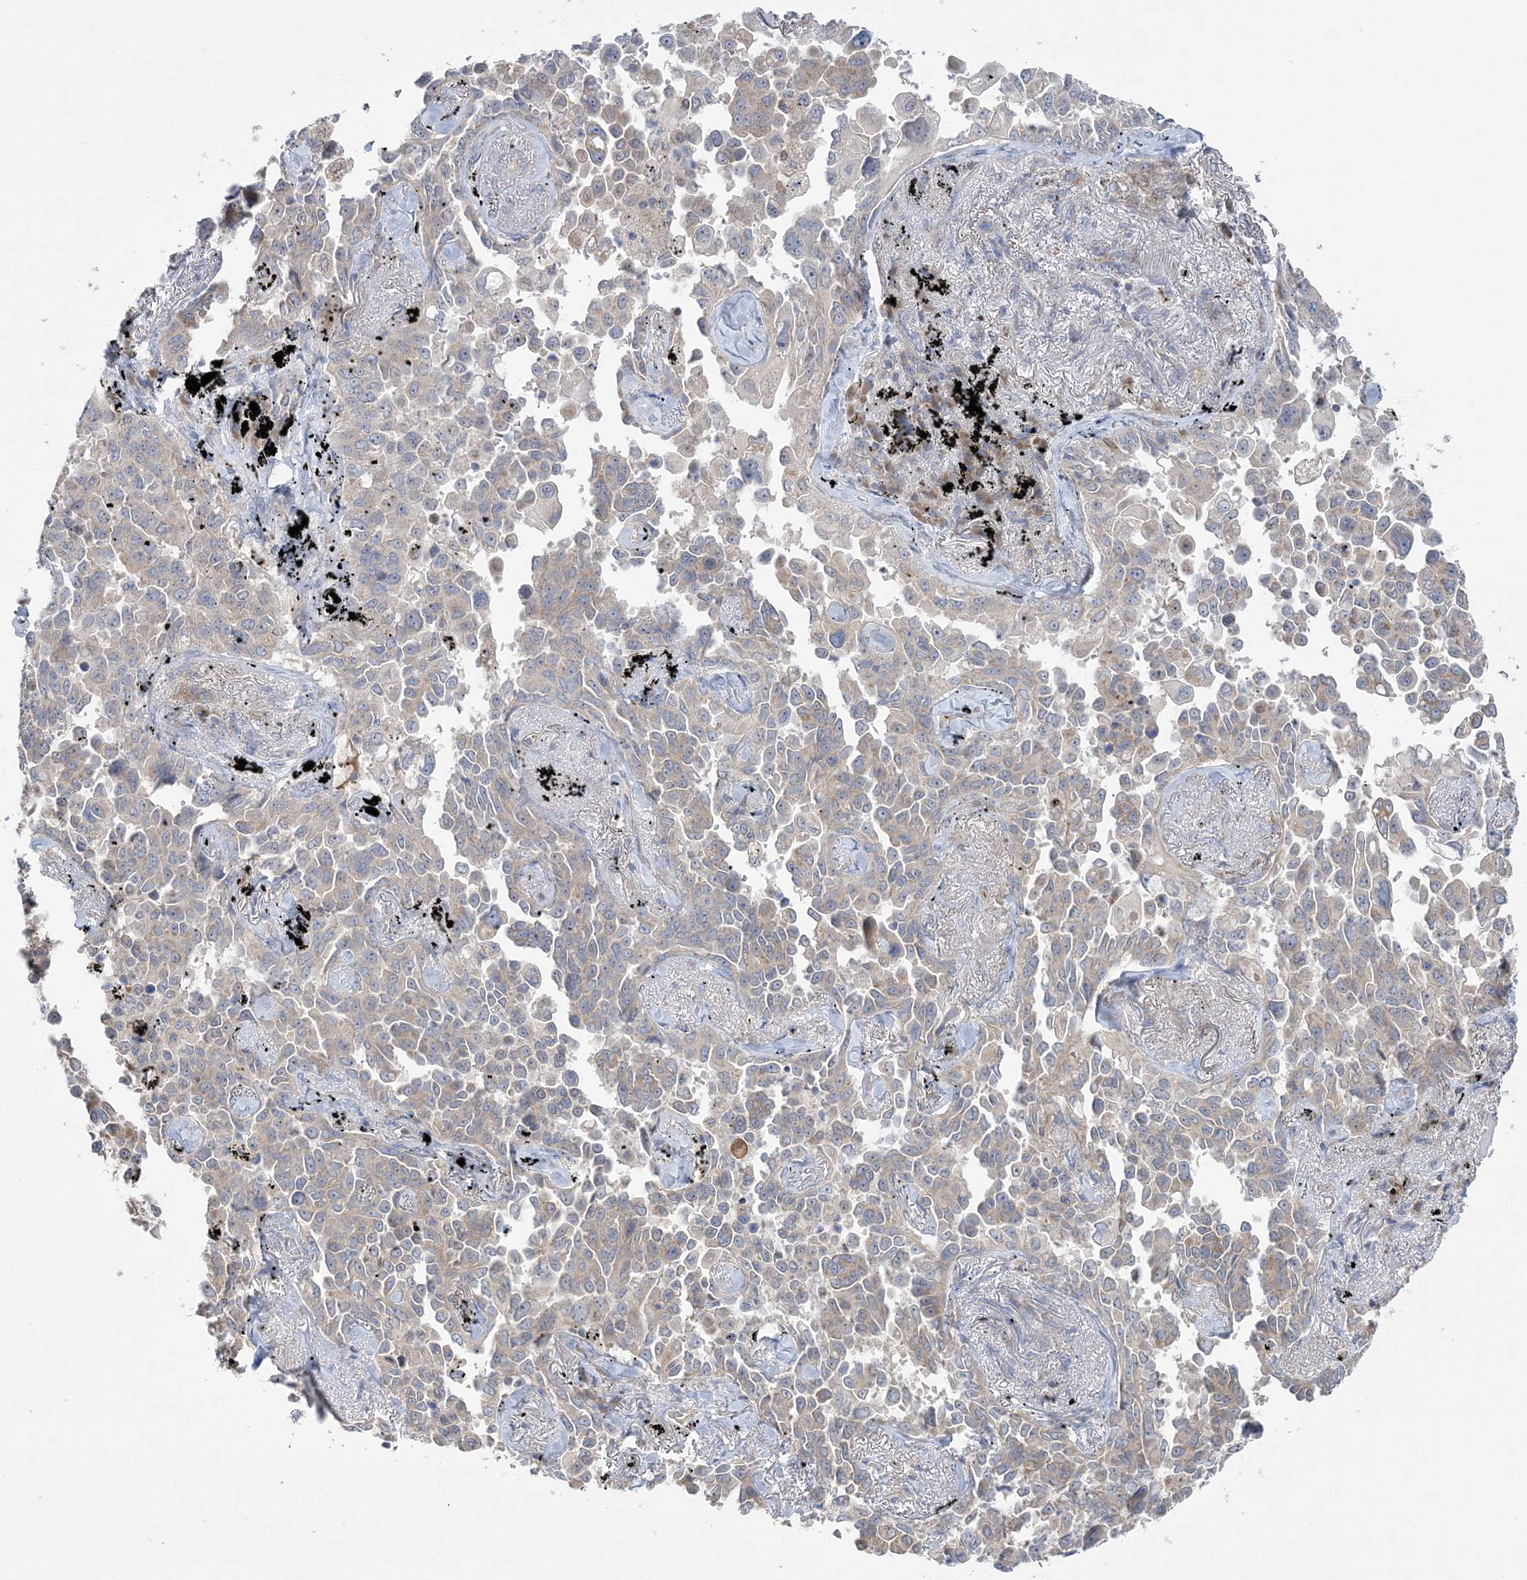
{"staining": {"intensity": "weak", "quantity": "<25%", "location": "cytoplasmic/membranous"}, "tissue": "lung cancer", "cell_type": "Tumor cells", "image_type": "cancer", "snomed": [{"axis": "morphology", "description": "Adenocarcinoma, NOS"}, {"axis": "topography", "description": "Lung"}], "caption": "There is no significant positivity in tumor cells of lung cancer (adenocarcinoma).", "gene": "MMADHC", "patient": {"sex": "female", "age": 67}}